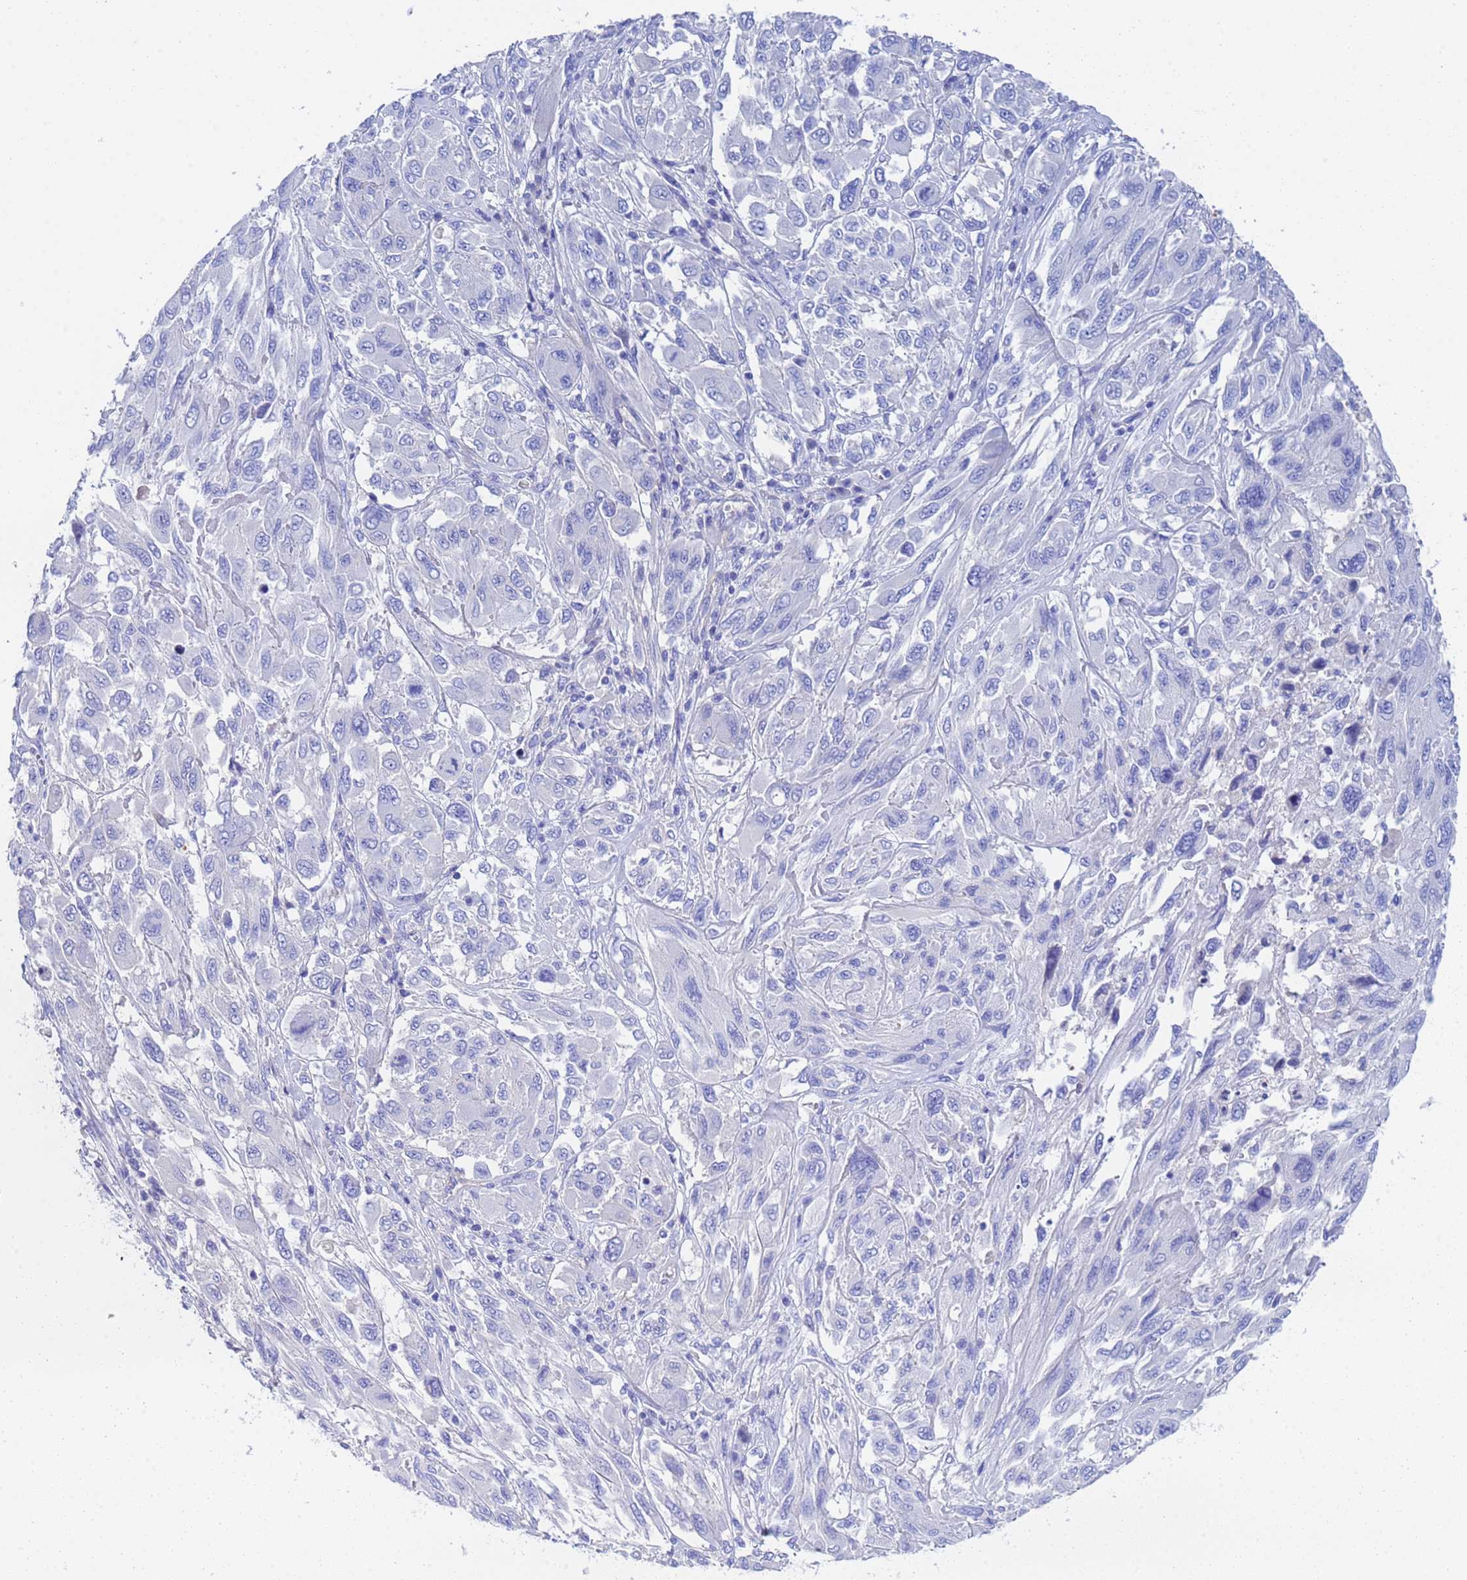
{"staining": {"intensity": "negative", "quantity": "none", "location": "none"}, "tissue": "melanoma", "cell_type": "Tumor cells", "image_type": "cancer", "snomed": [{"axis": "morphology", "description": "Malignant melanoma, NOS"}, {"axis": "topography", "description": "Skin"}], "caption": "DAB immunohistochemical staining of melanoma reveals no significant positivity in tumor cells.", "gene": "CST4", "patient": {"sex": "female", "age": 91}}